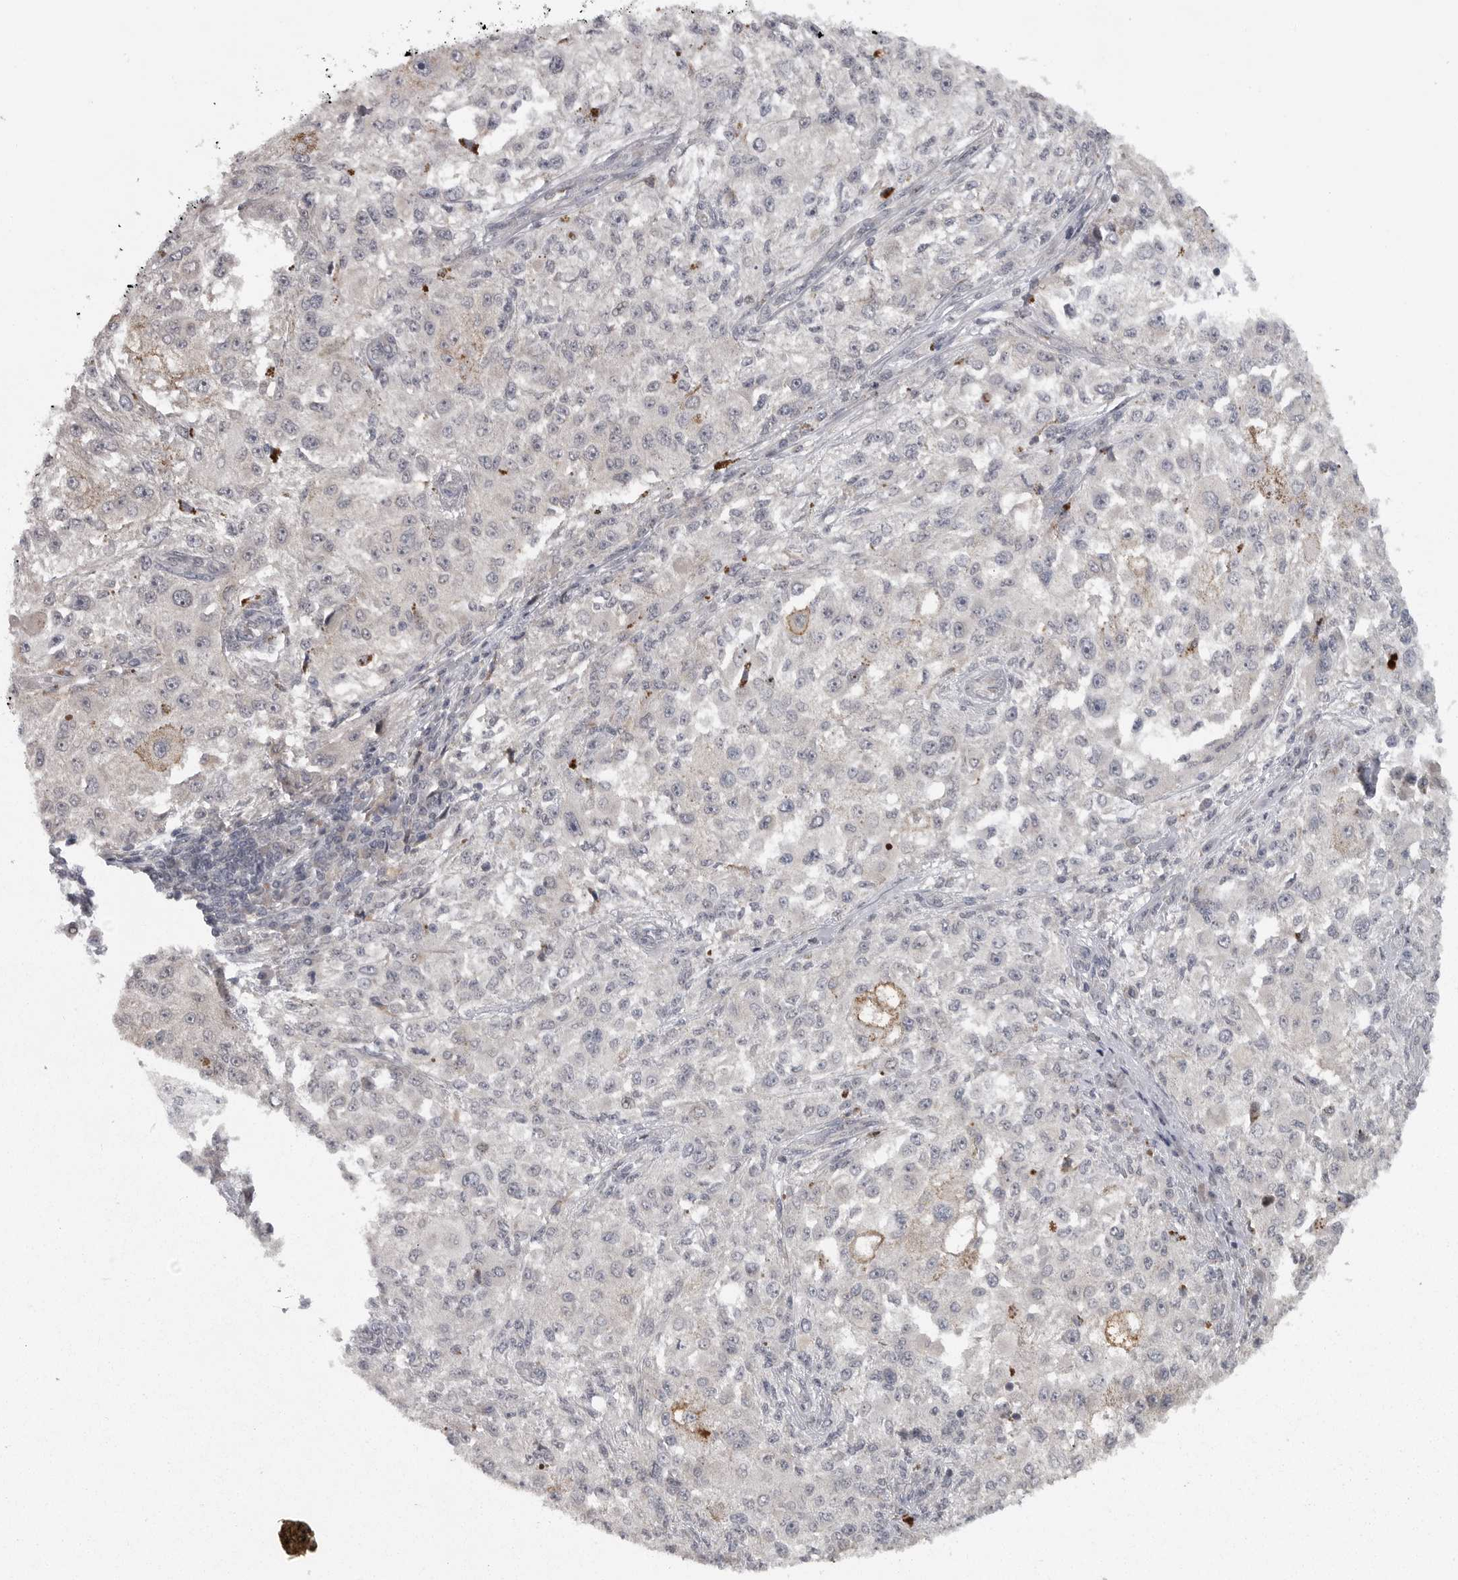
{"staining": {"intensity": "weak", "quantity": "<25%", "location": "cytoplasmic/membranous,nuclear"}, "tissue": "melanoma", "cell_type": "Tumor cells", "image_type": "cancer", "snomed": [{"axis": "morphology", "description": "Necrosis, NOS"}, {"axis": "morphology", "description": "Malignant melanoma, NOS"}, {"axis": "topography", "description": "Skin"}], "caption": "Immunohistochemistry (IHC) image of human malignant melanoma stained for a protein (brown), which displays no staining in tumor cells.", "gene": "PPP1R9A", "patient": {"sex": "female", "age": 87}}